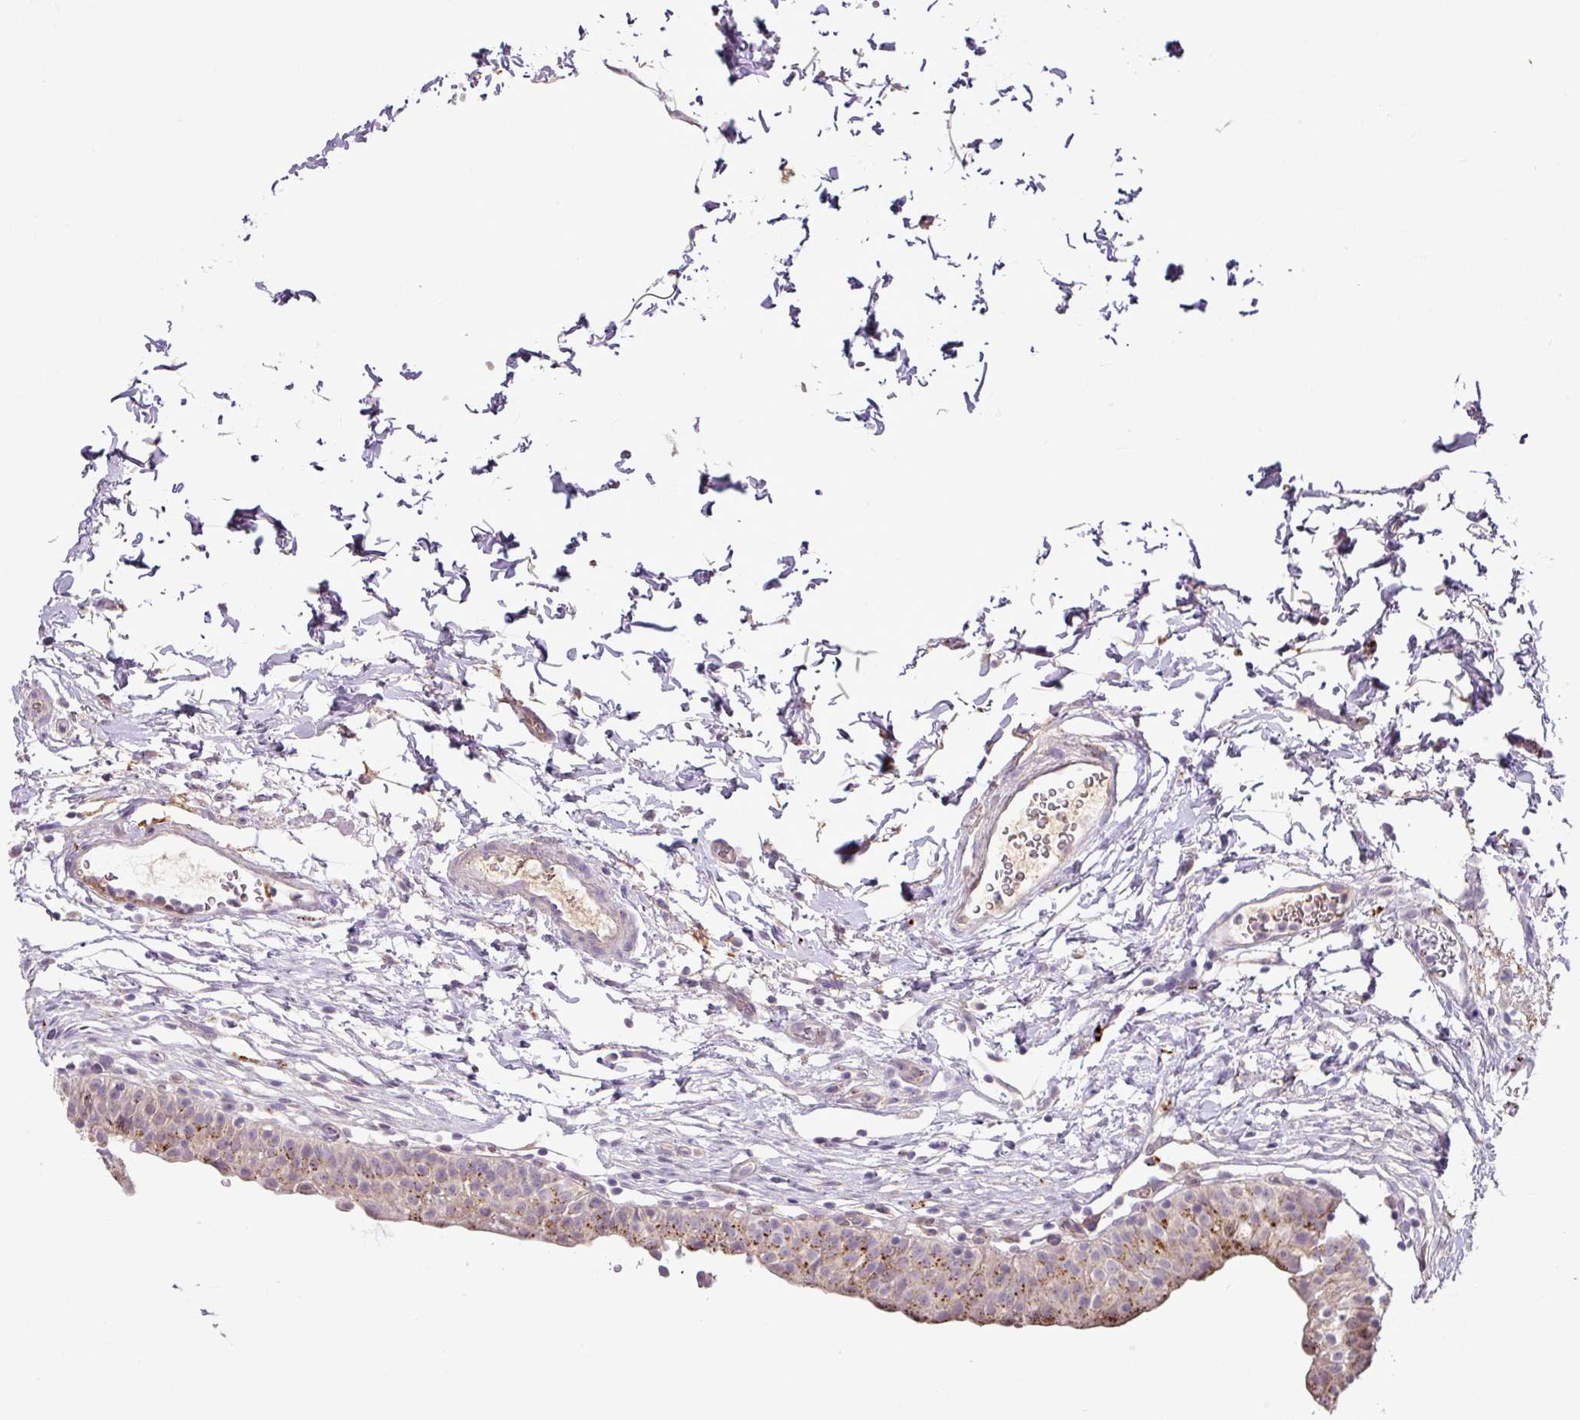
{"staining": {"intensity": "moderate", "quantity": "<25%", "location": "cytoplasmic/membranous"}, "tissue": "urinary bladder", "cell_type": "Urothelial cells", "image_type": "normal", "snomed": [{"axis": "morphology", "description": "Normal tissue, NOS"}, {"axis": "topography", "description": "Urinary bladder"}, {"axis": "topography", "description": "Peripheral nerve tissue"}], "caption": "The image shows staining of unremarkable urinary bladder, revealing moderate cytoplasmic/membranous protein positivity (brown color) within urothelial cells.", "gene": "PLEKHH3", "patient": {"sex": "male", "age": 55}}